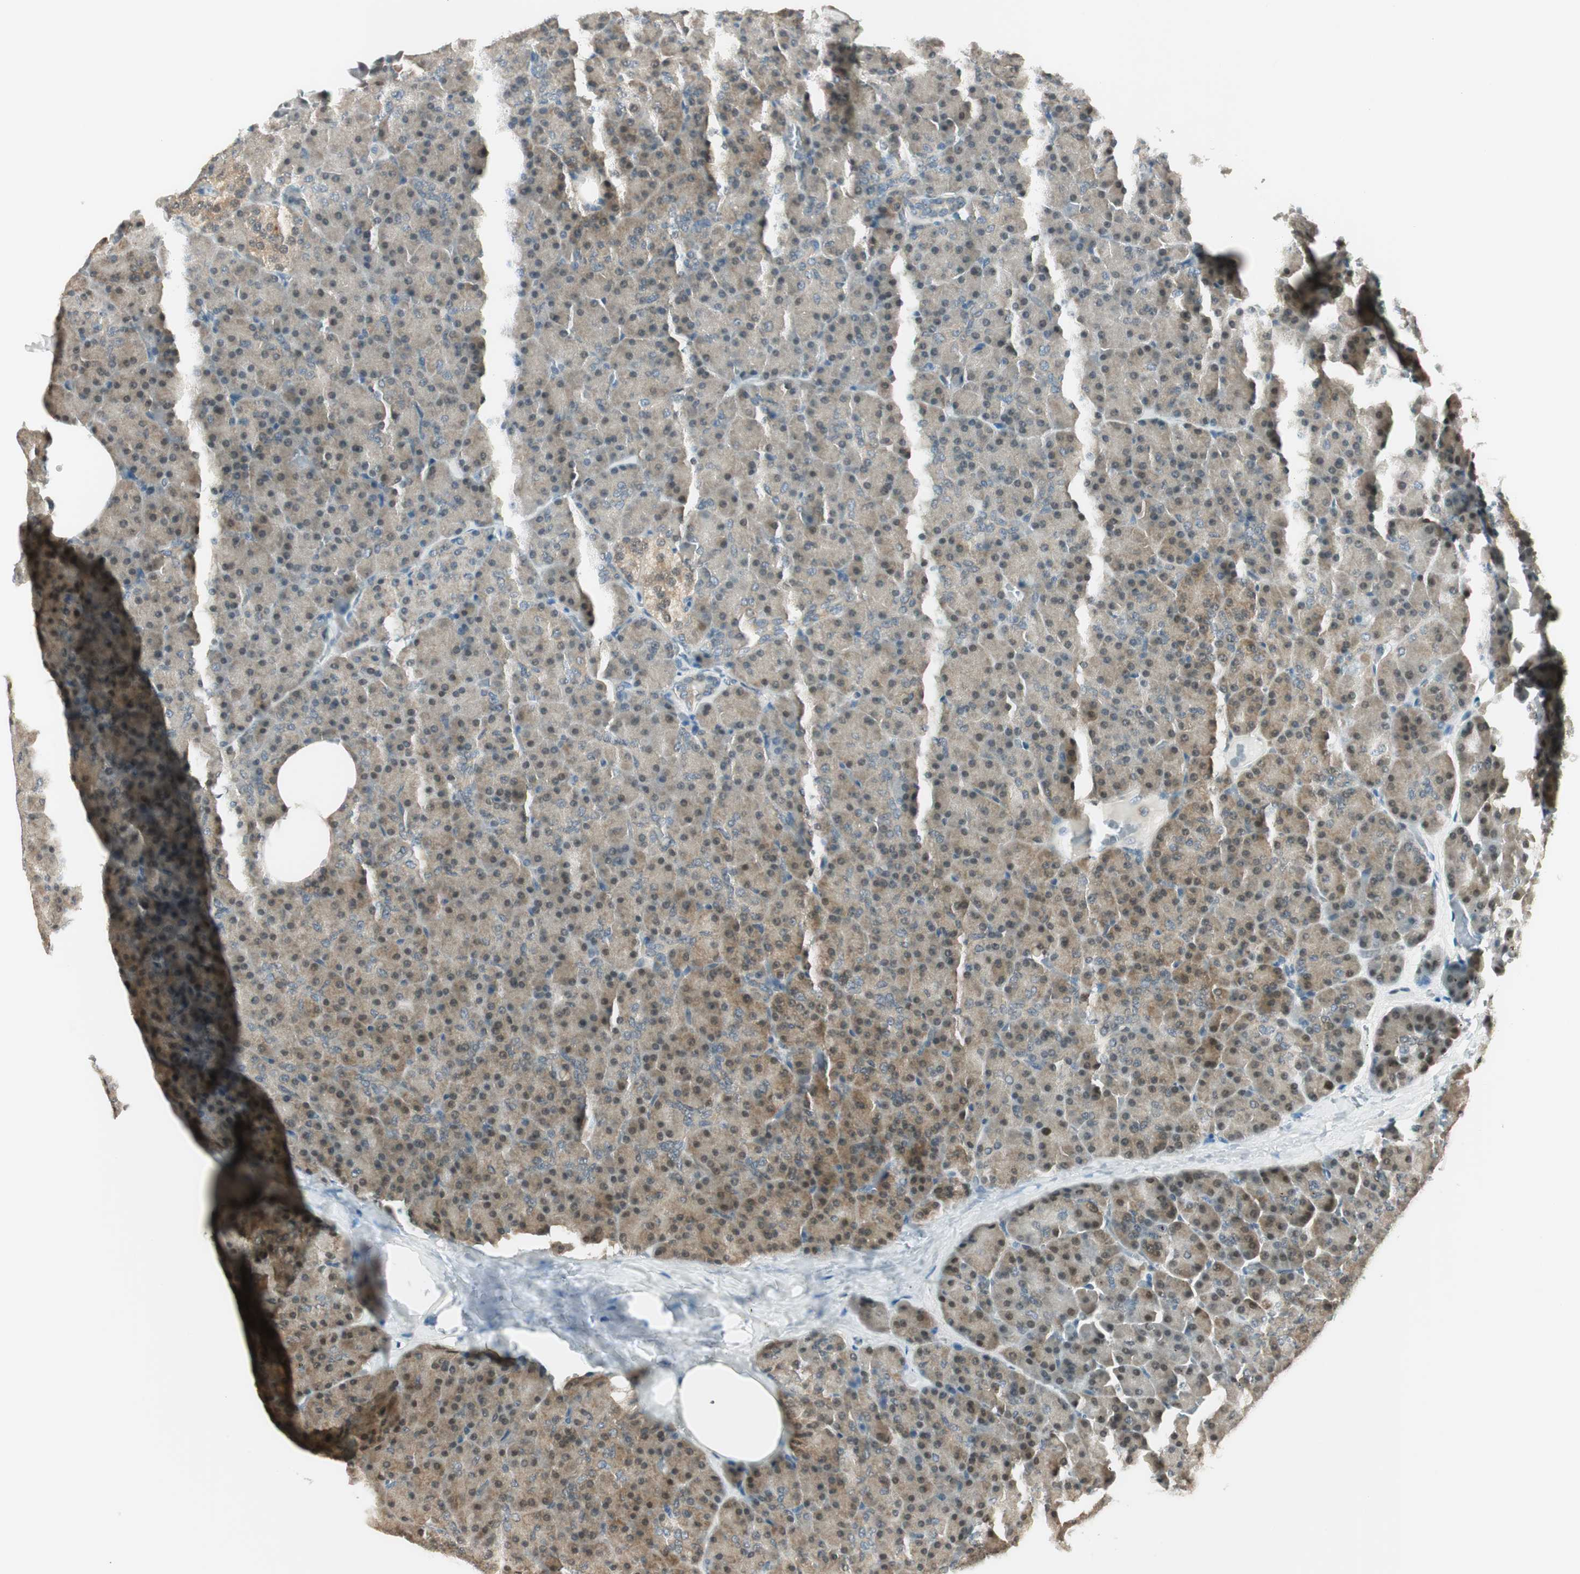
{"staining": {"intensity": "moderate", "quantity": ">75%", "location": "cytoplasmic/membranous,nuclear"}, "tissue": "pancreas", "cell_type": "Exocrine glandular cells", "image_type": "normal", "snomed": [{"axis": "morphology", "description": "Normal tissue, NOS"}, {"axis": "topography", "description": "Pancreas"}], "caption": "Moderate cytoplasmic/membranous,nuclear positivity for a protein is appreciated in about >75% of exocrine glandular cells of unremarkable pancreas using IHC.", "gene": "IPO5", "patient": {"sex": "female", "age": 35}}